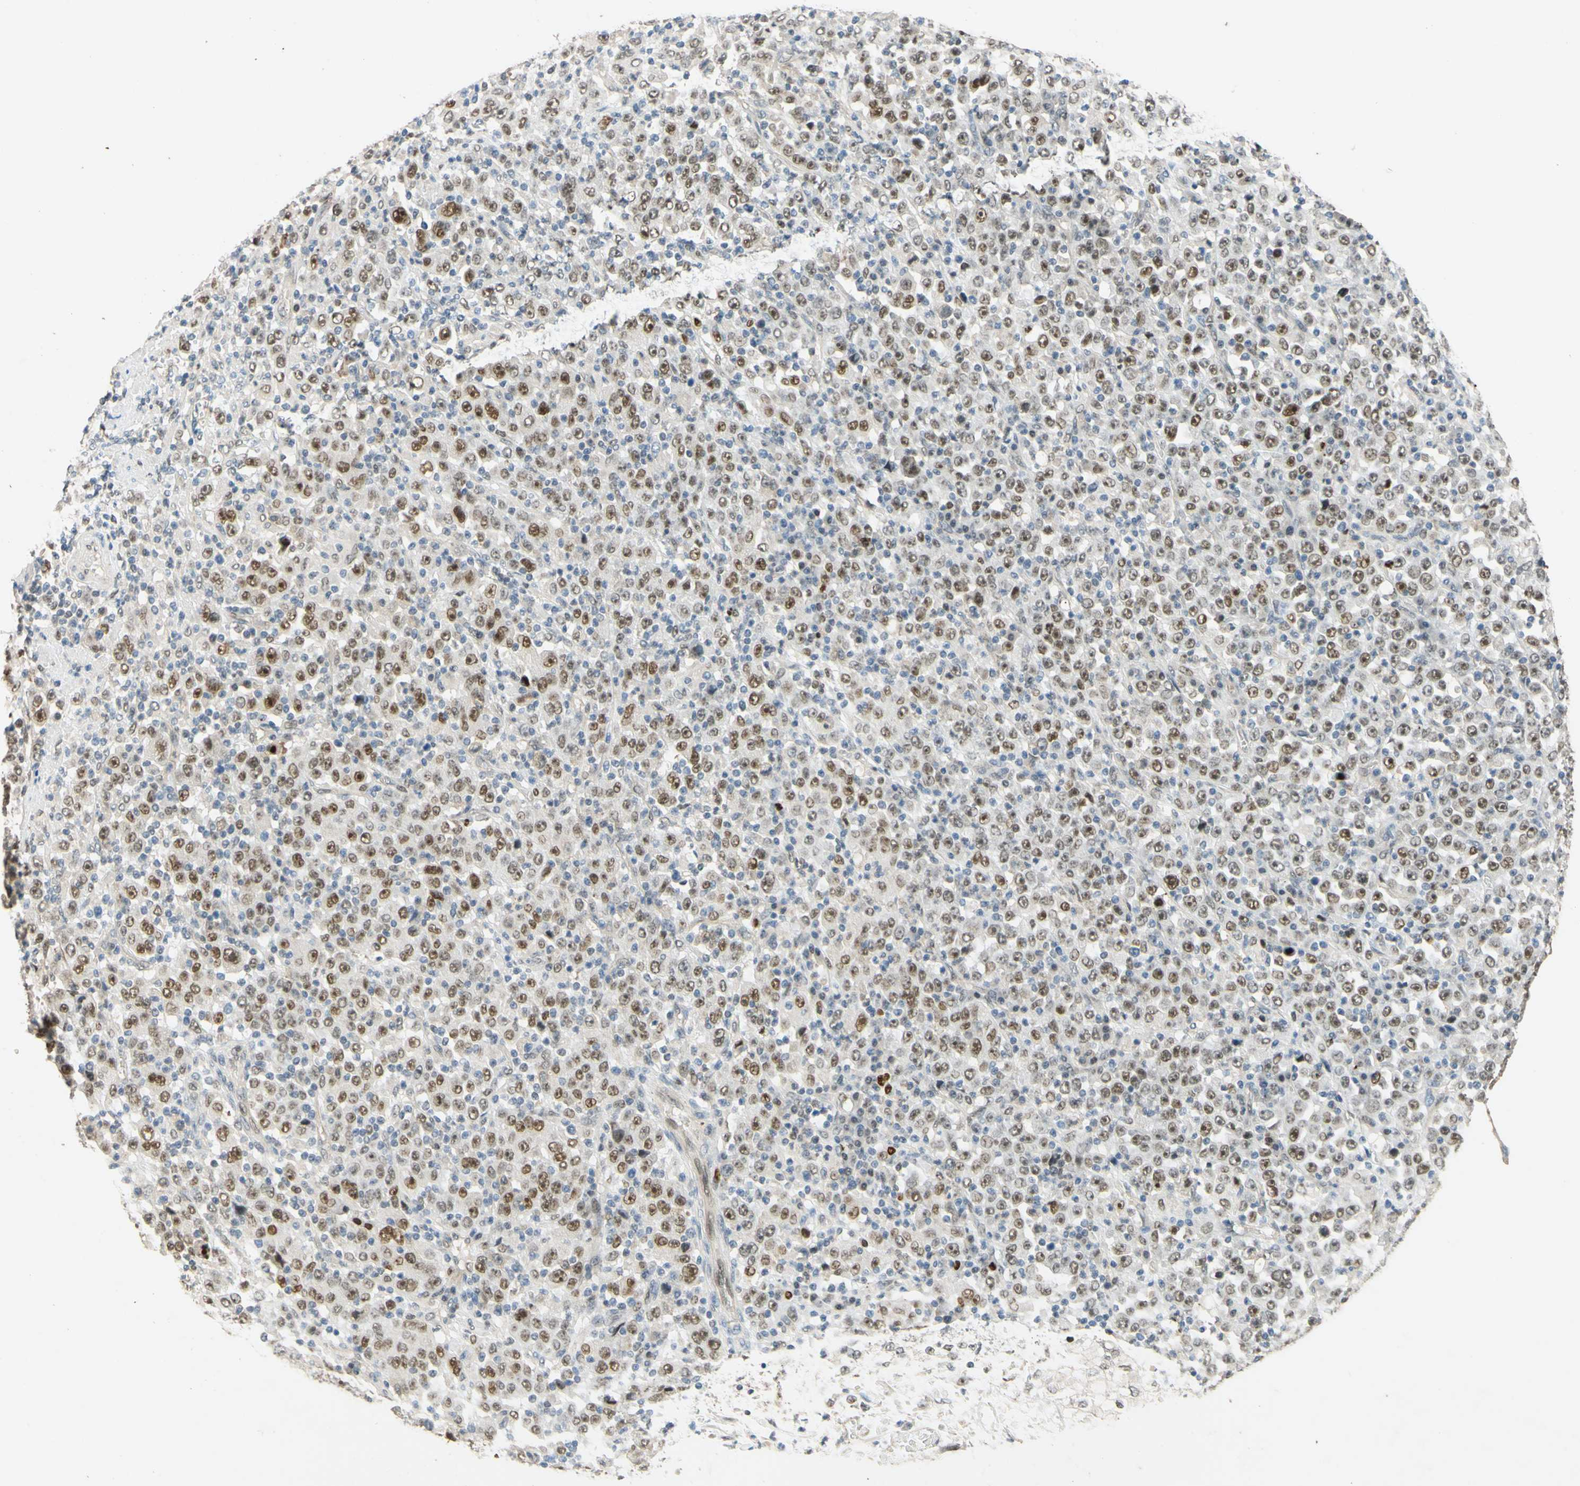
{"staining": {"intensity": "moderate", "quantity": ">75%", "location": "nuclear"}, "tissue": "stomach cancer", "cell_type": "Tumor cells", "image_type": "cancer", "snomed": [{"axis": "morphology", "description": "Normal tissue, NOS"}, {"axis": "morphology", "description": "Adenocarcinoma, NOS"}, {"axis": "topography", "description": "Stomach, upper"}, {"axis": "topography", "description": "Stomach"}], "caption": "A brown stain highlights moderate nuclear positivity of a protein in human stomach cancer (adenocarcinoma) tumor cells.", "gene": "POLB", "patient": {"sex": "male", "age": 59}}